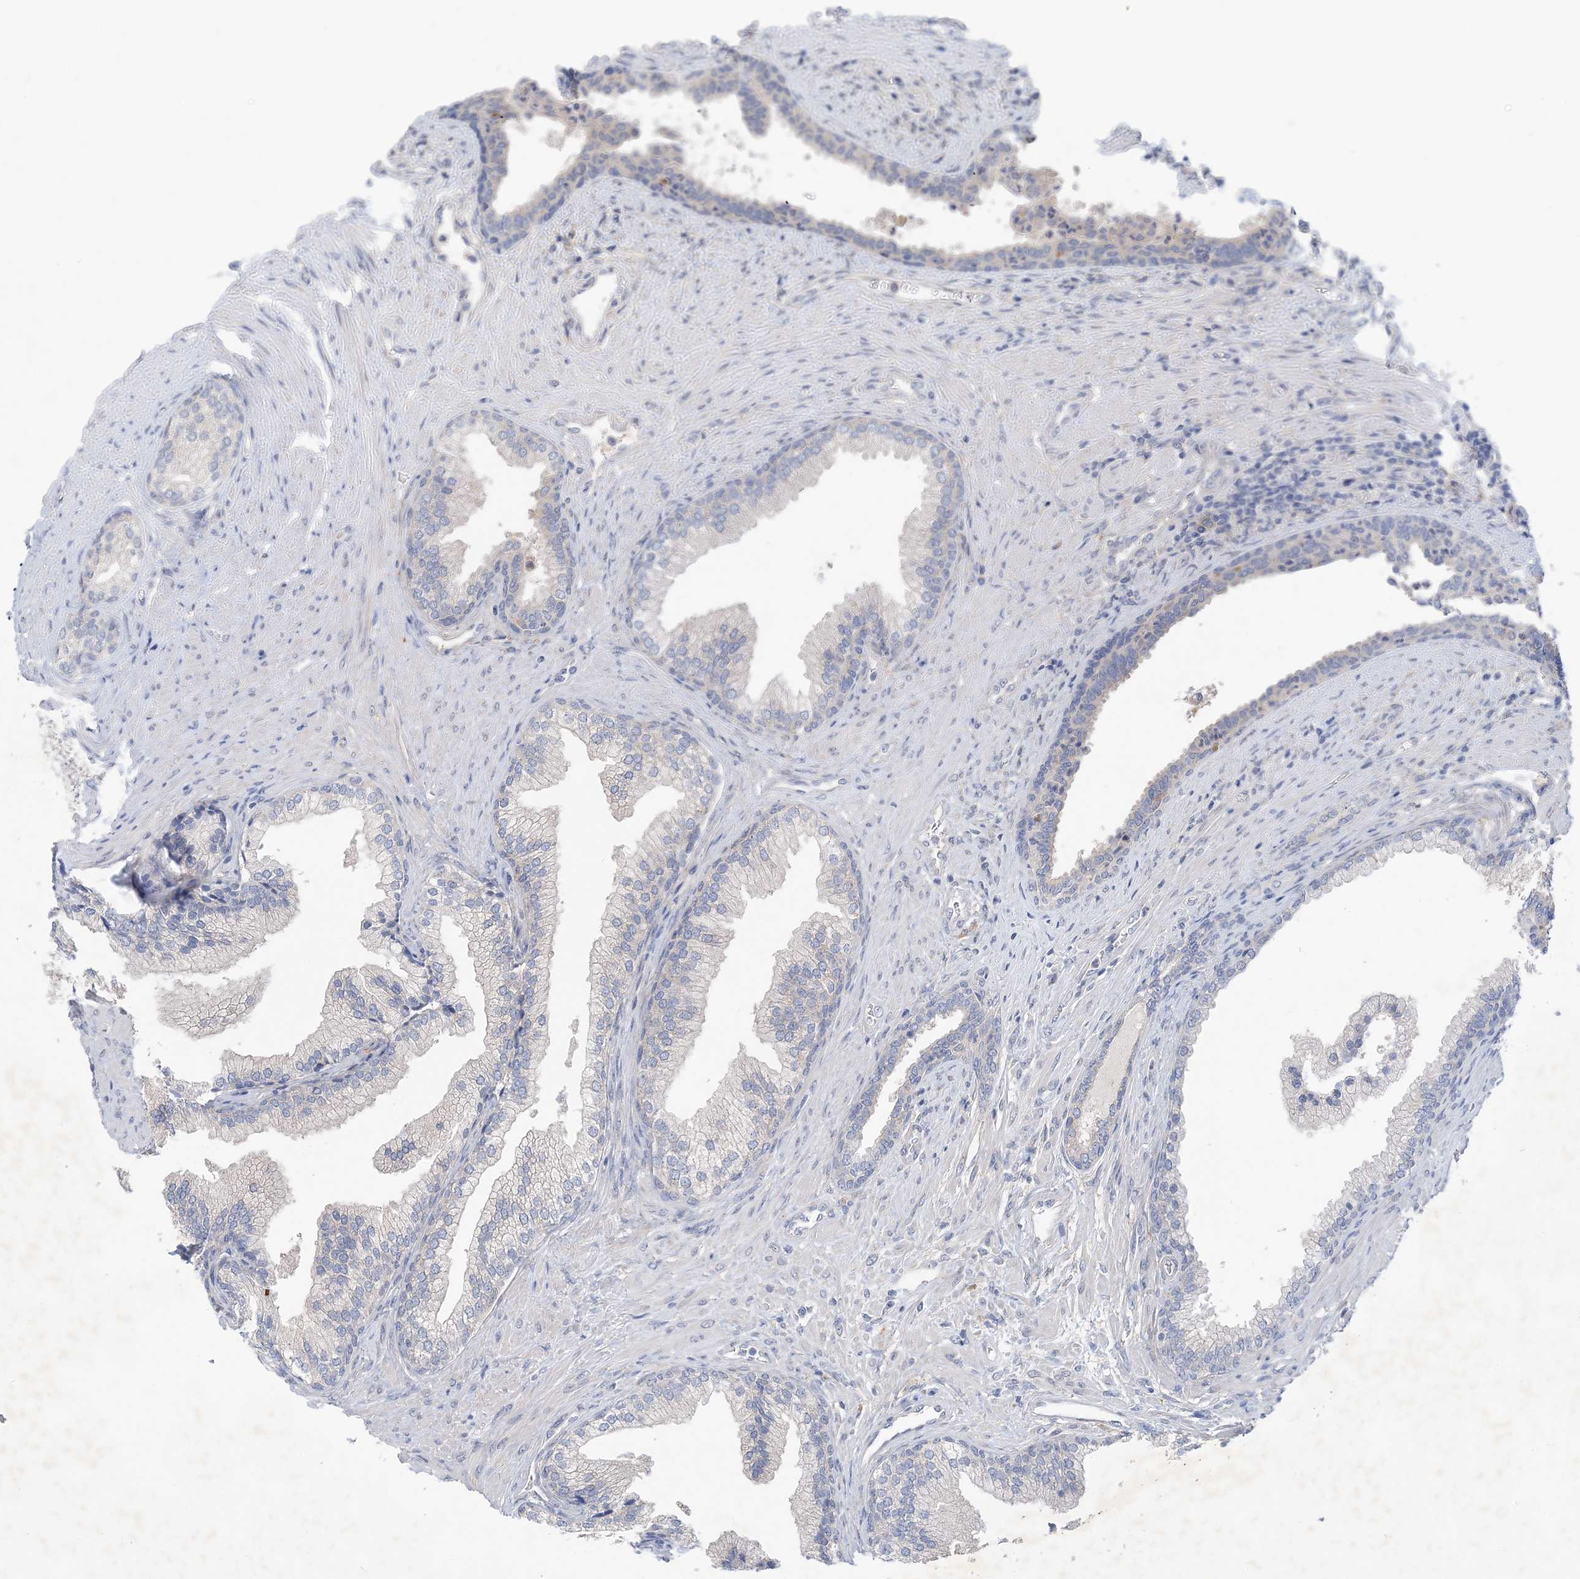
{"staining": {"intensity": "negative", "quantity": "none", "location": "none"}, "tissue": "prostate", "cell_type": "Glandular cells", "image_type": "normal", "snomed": [{"axis": "morphology", "description": "Normal tissue, NOS"}, {"axis": "topography", "description": "Prostate"}], "caption": "Glandular cells are negative for protein expression in unremarkable human prostate. (DAB (3,3'-diaminobenzidine) immunohistochemistry (IHC), high magnification).", "gene": "ANKRD35", "patient": {"sex": "male", "age": 76}}